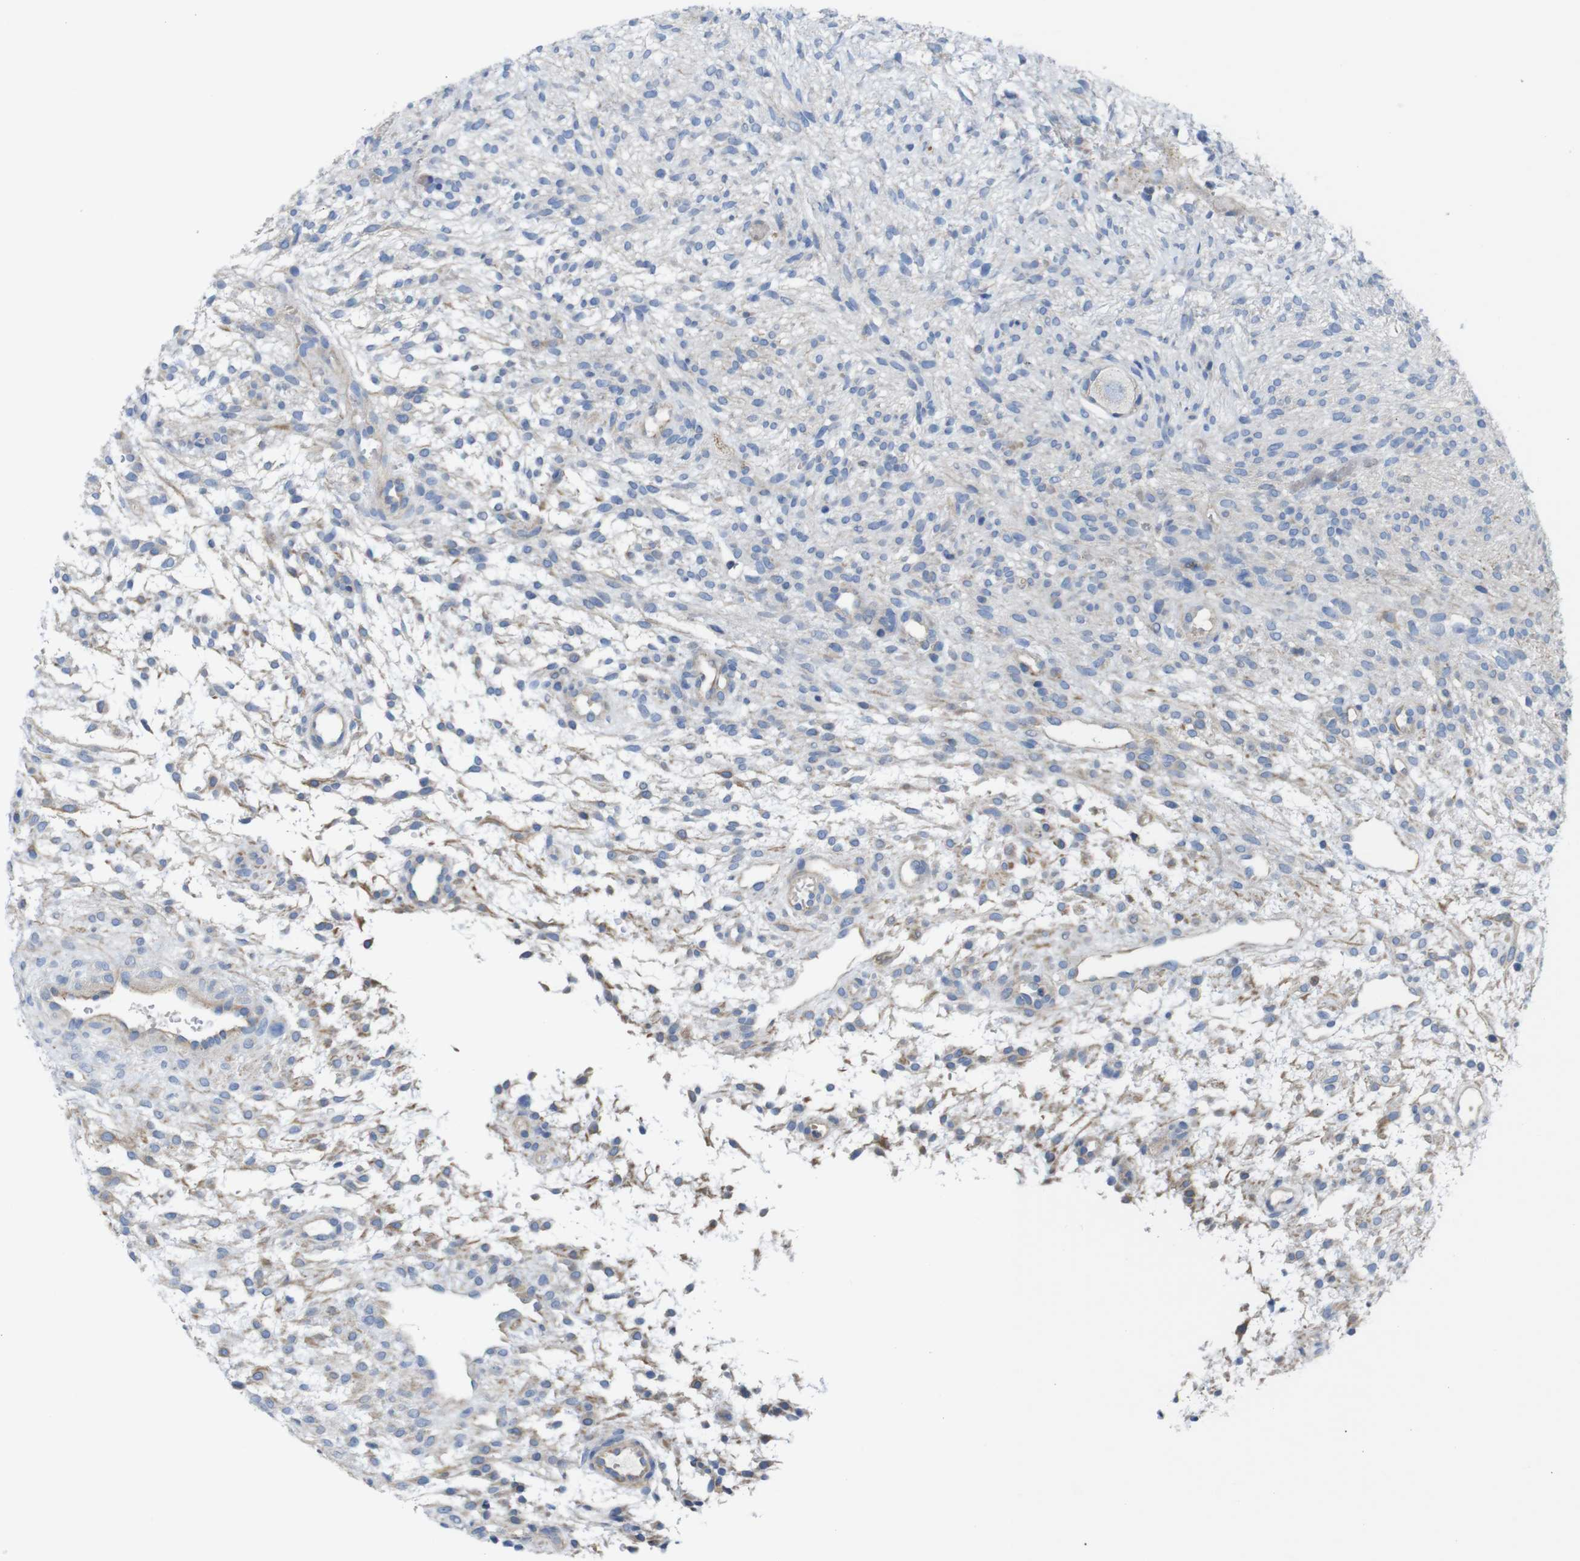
{"staining": {"intensity": "weak", "quantity": "25%-75%", "location": "cytoplasmic/membranous"}, "tissue": "ovary", "cell_type": "Follicle cells", "image_type": "normal", "snomed": [{"axis": "morphology", "description": "Normal tissue, NOS"}, {"axis": "morphology", "description": "Cyst, NOS"}, {"axis": "topography", "description": "Ovary"}], "caption": "This image exhibits immunohistochemistry (IHC) staining of benign human ovary, with low weak cytoplasmic/membranous expression in approximately 25%-75% of follicle cells.", "gene": "PDCD1LG2", "patient": {"sex": "female", "age": 18}}